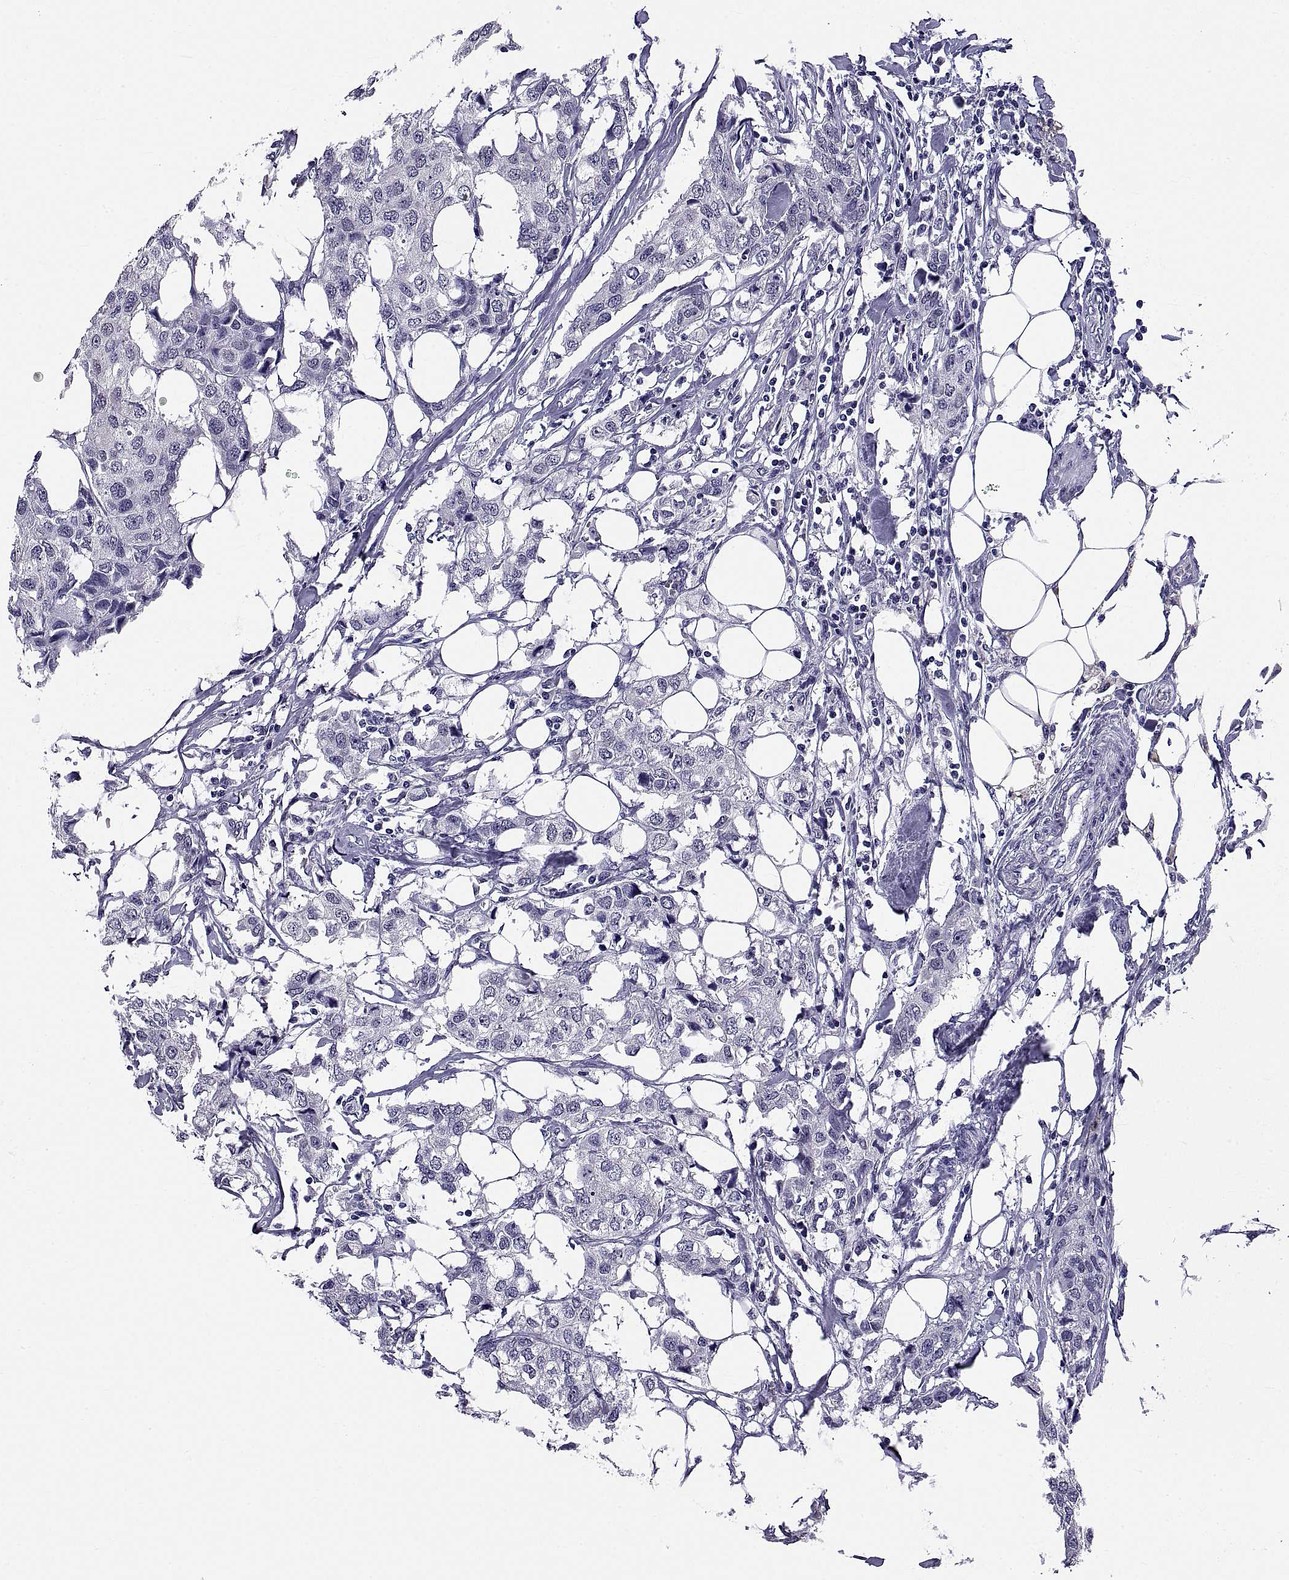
{"staining": {"intensity": "negative", "quantity": "none", "location": "none"}, "tissue": "breast cancer", "cell_type": "Tumor cells", "image_type": "cancer", "snomed": [{"axis": "morphology", "description": "Duct carcinoma"}, {"axis": "topography", "description": "Breast"}], "caption": "DAB immunohistochemical staining of human breast cancer displays no significant positivity in tumor cells.", "gene": "TGFBR3L", "patient": {"sex": "female", "age": 80}}